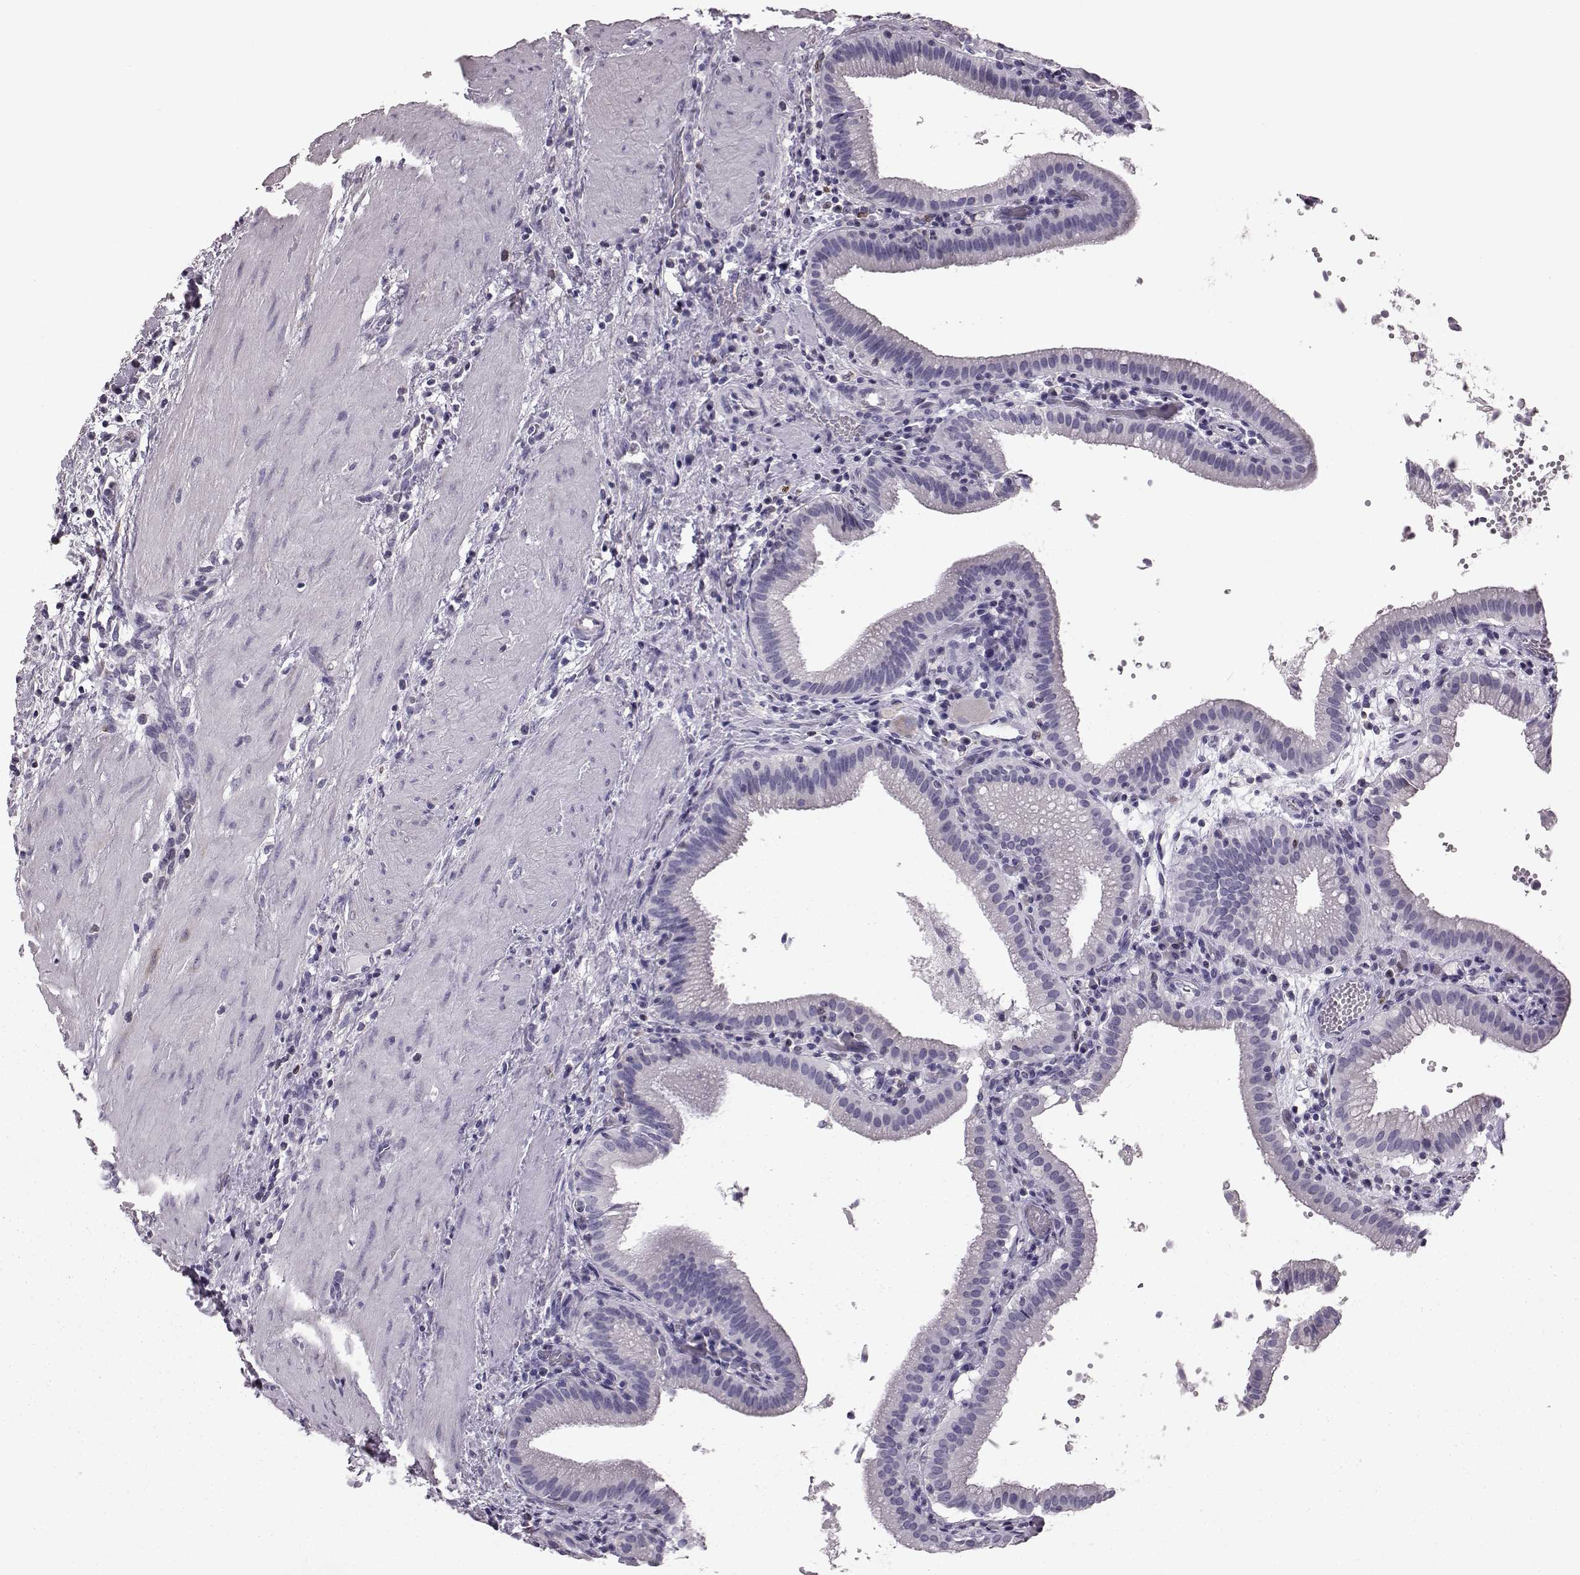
{"staining": {"intensity": "negative", "quantity": "none", "location": "none"}, "tissue": "gallbladder", "cell_type": "Glandular cells", "image_type": "normal", "snomed": [{"axis": "morphology", "description": "Normal tissue, NOS"}, {"axis": "topography", "description": "Gallbladder"}], "caption": "Immunohistochemical staining of normal human gallbladder demonstrates no significant positivity in glandular cells. The staining was performed using DAB (3,3'-diaminobenzidine) to visualize the protein expression in brown, while the nuclei were stained in blue with hematoxylin (Magnification: 20x).", "gene": "ELOVL5", "patient": {"sex": "male", "age": 42}}